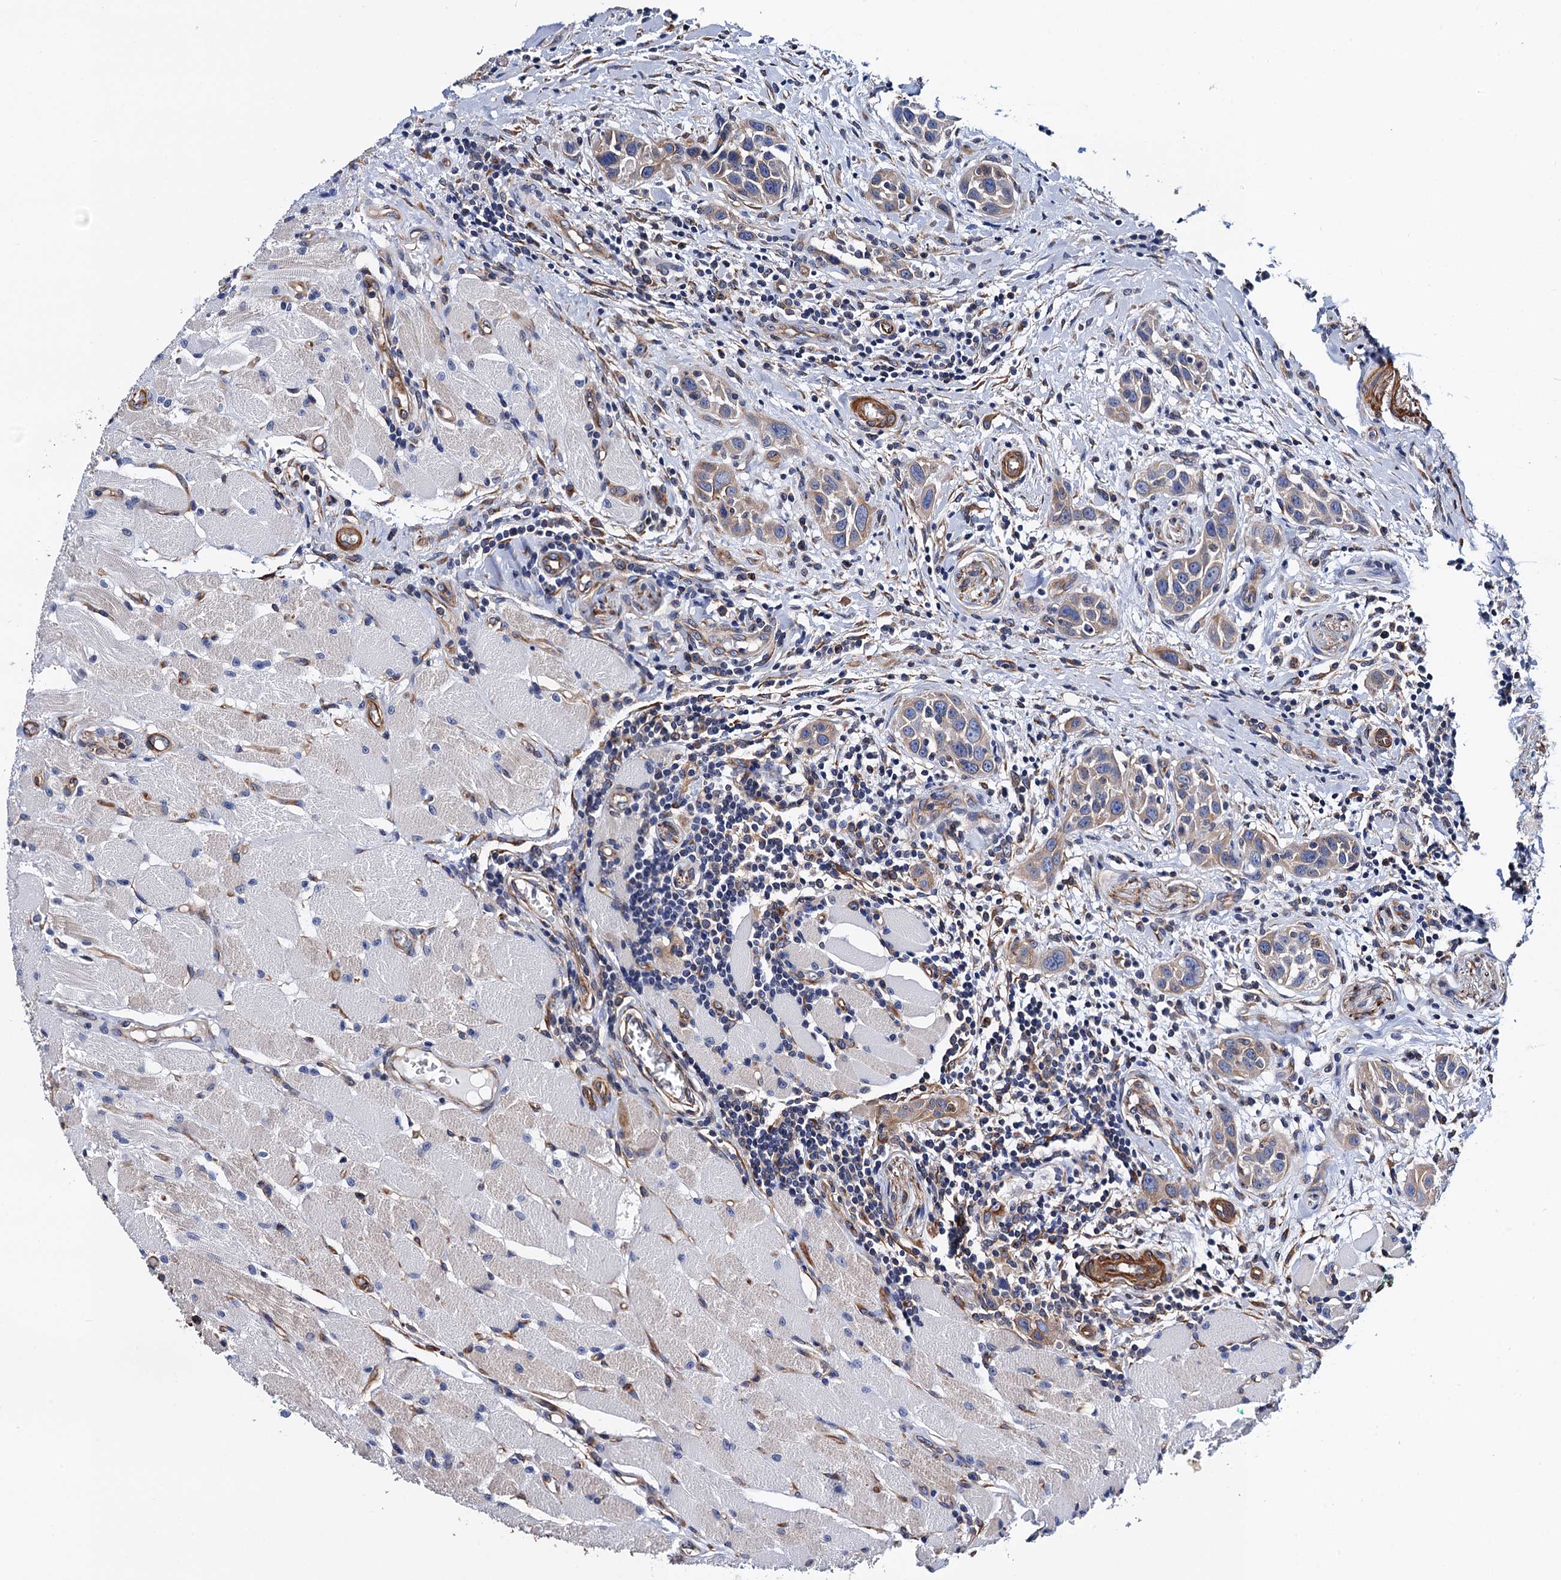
{"staining": {"intensity": "moderate", "quantity": ">75%", "location": "cytoplasmic/membranous"}, "tissue": "head and neck cancer", "cell_type": "Tumor cells", "image_type": "cancer", "snomed": [{"axis": "morphology", "description": "Squamous cell carcinoma, NOS"}, {"axis": "topography", "description": "Oral tissue"}, {"axis": "topography", "description": "Head-Neck"}], "caption": "The immunohistochemical stain shows moderate cytoplasmic/membranous expression in tumor cells of head and neck squamous cell carcinoma tissue.", "gene": "ZDHHC18", "patient": {"sex": "female", "age": 50}}